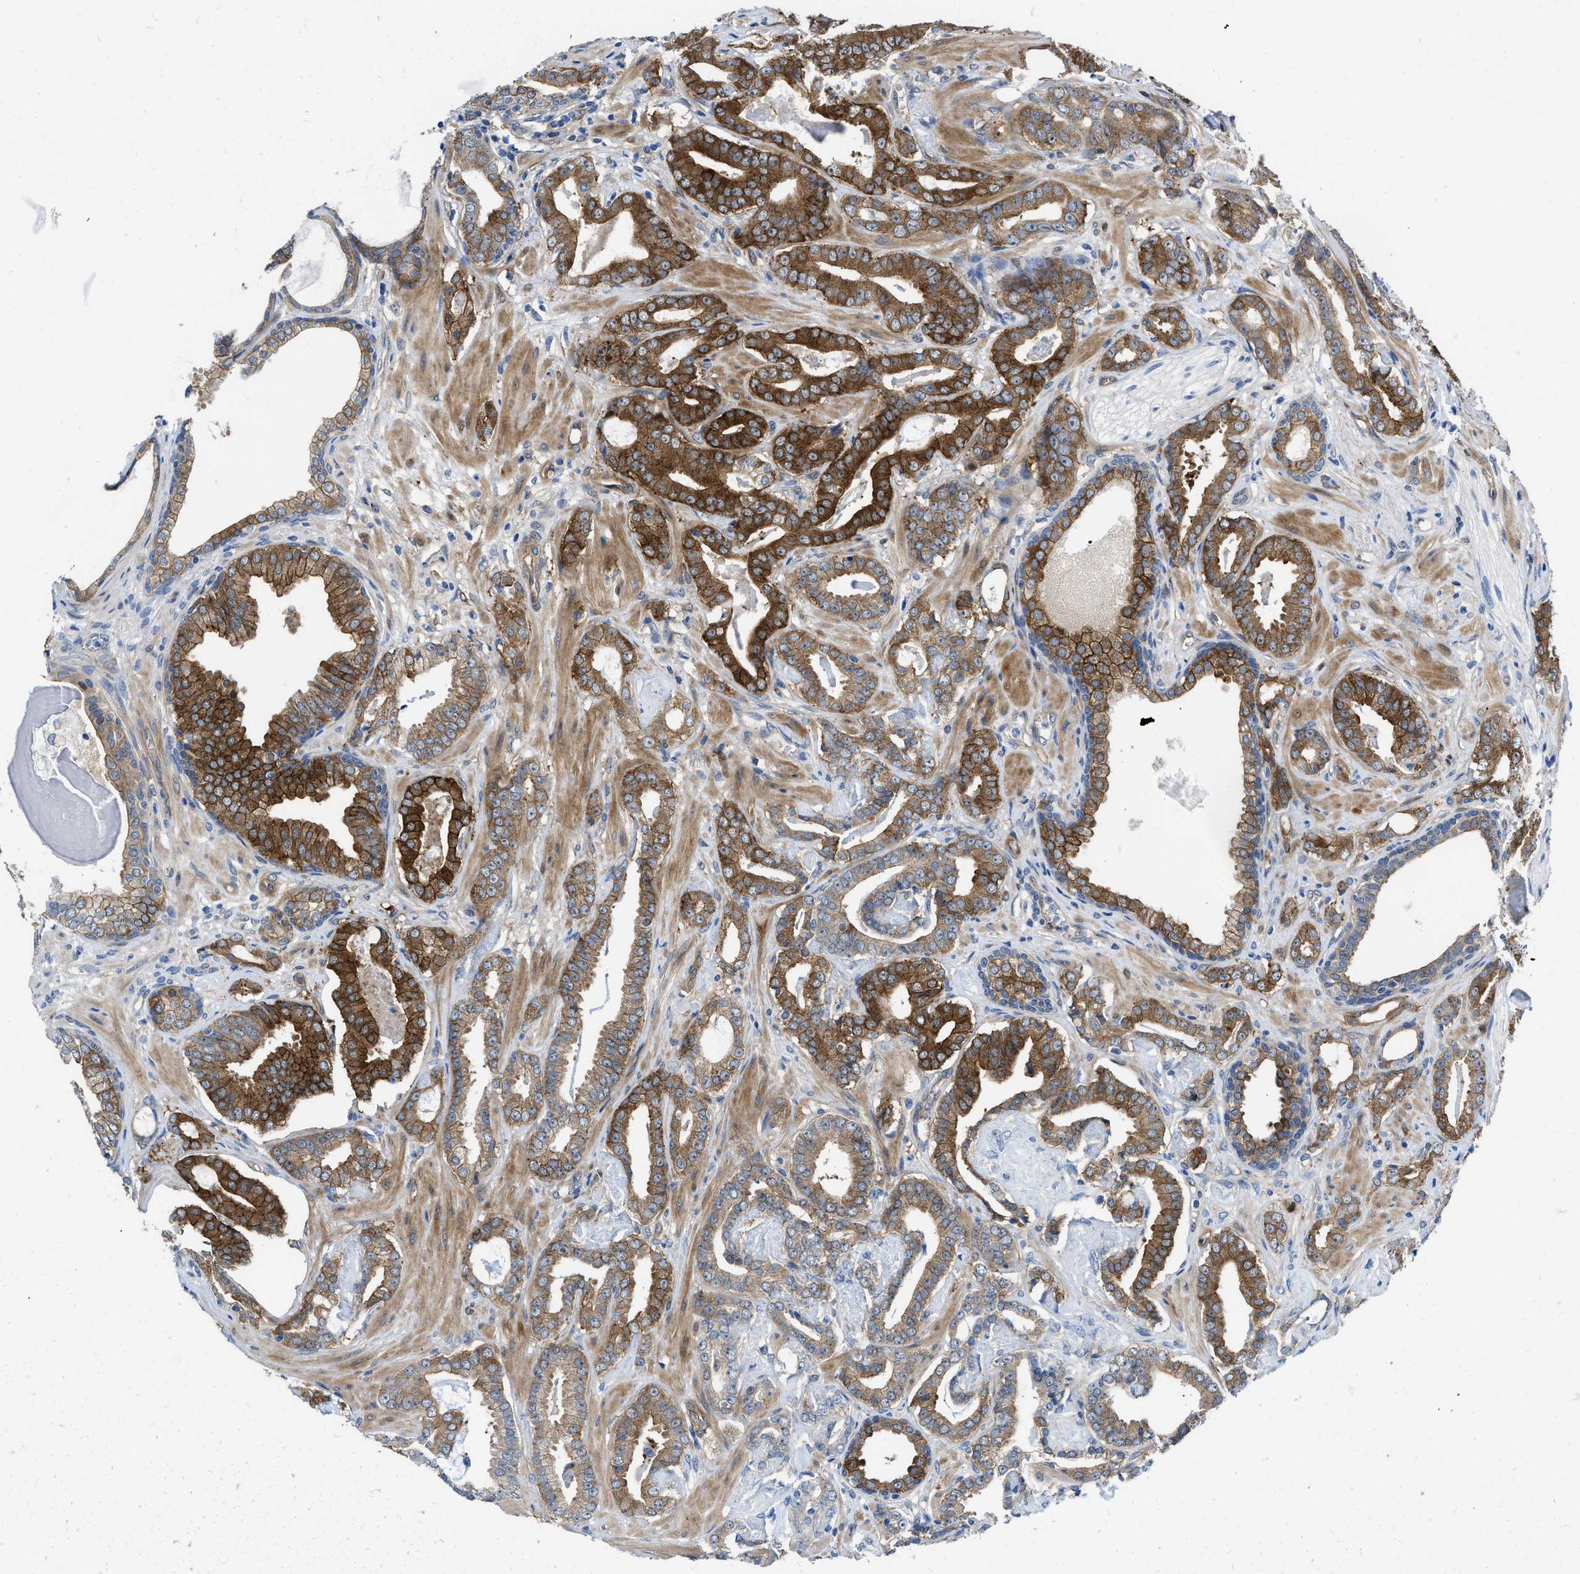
{"staining": {"intensity": "strong", "quantity": "25%-75%", "location": "cytoplasmic/membranous"}, "tissue": "prostate cancer", "cell_type": "Tumor cells", "image_type": "cancer", "snomed": [{"axis": "morphology", "description": "Adenocarcinoma, Low grade"}, {"axis": "topography", "description": "Prostate"}], "caption": "Strong cytoplasmic/membranous positivity for a protein is present in approximately 25%-75% of tumor cells of low-grade adenocarcinoma (prostate) using IHC.", "gene": "PDLIM5", "patient": {"sex": "male", "age": 53}}